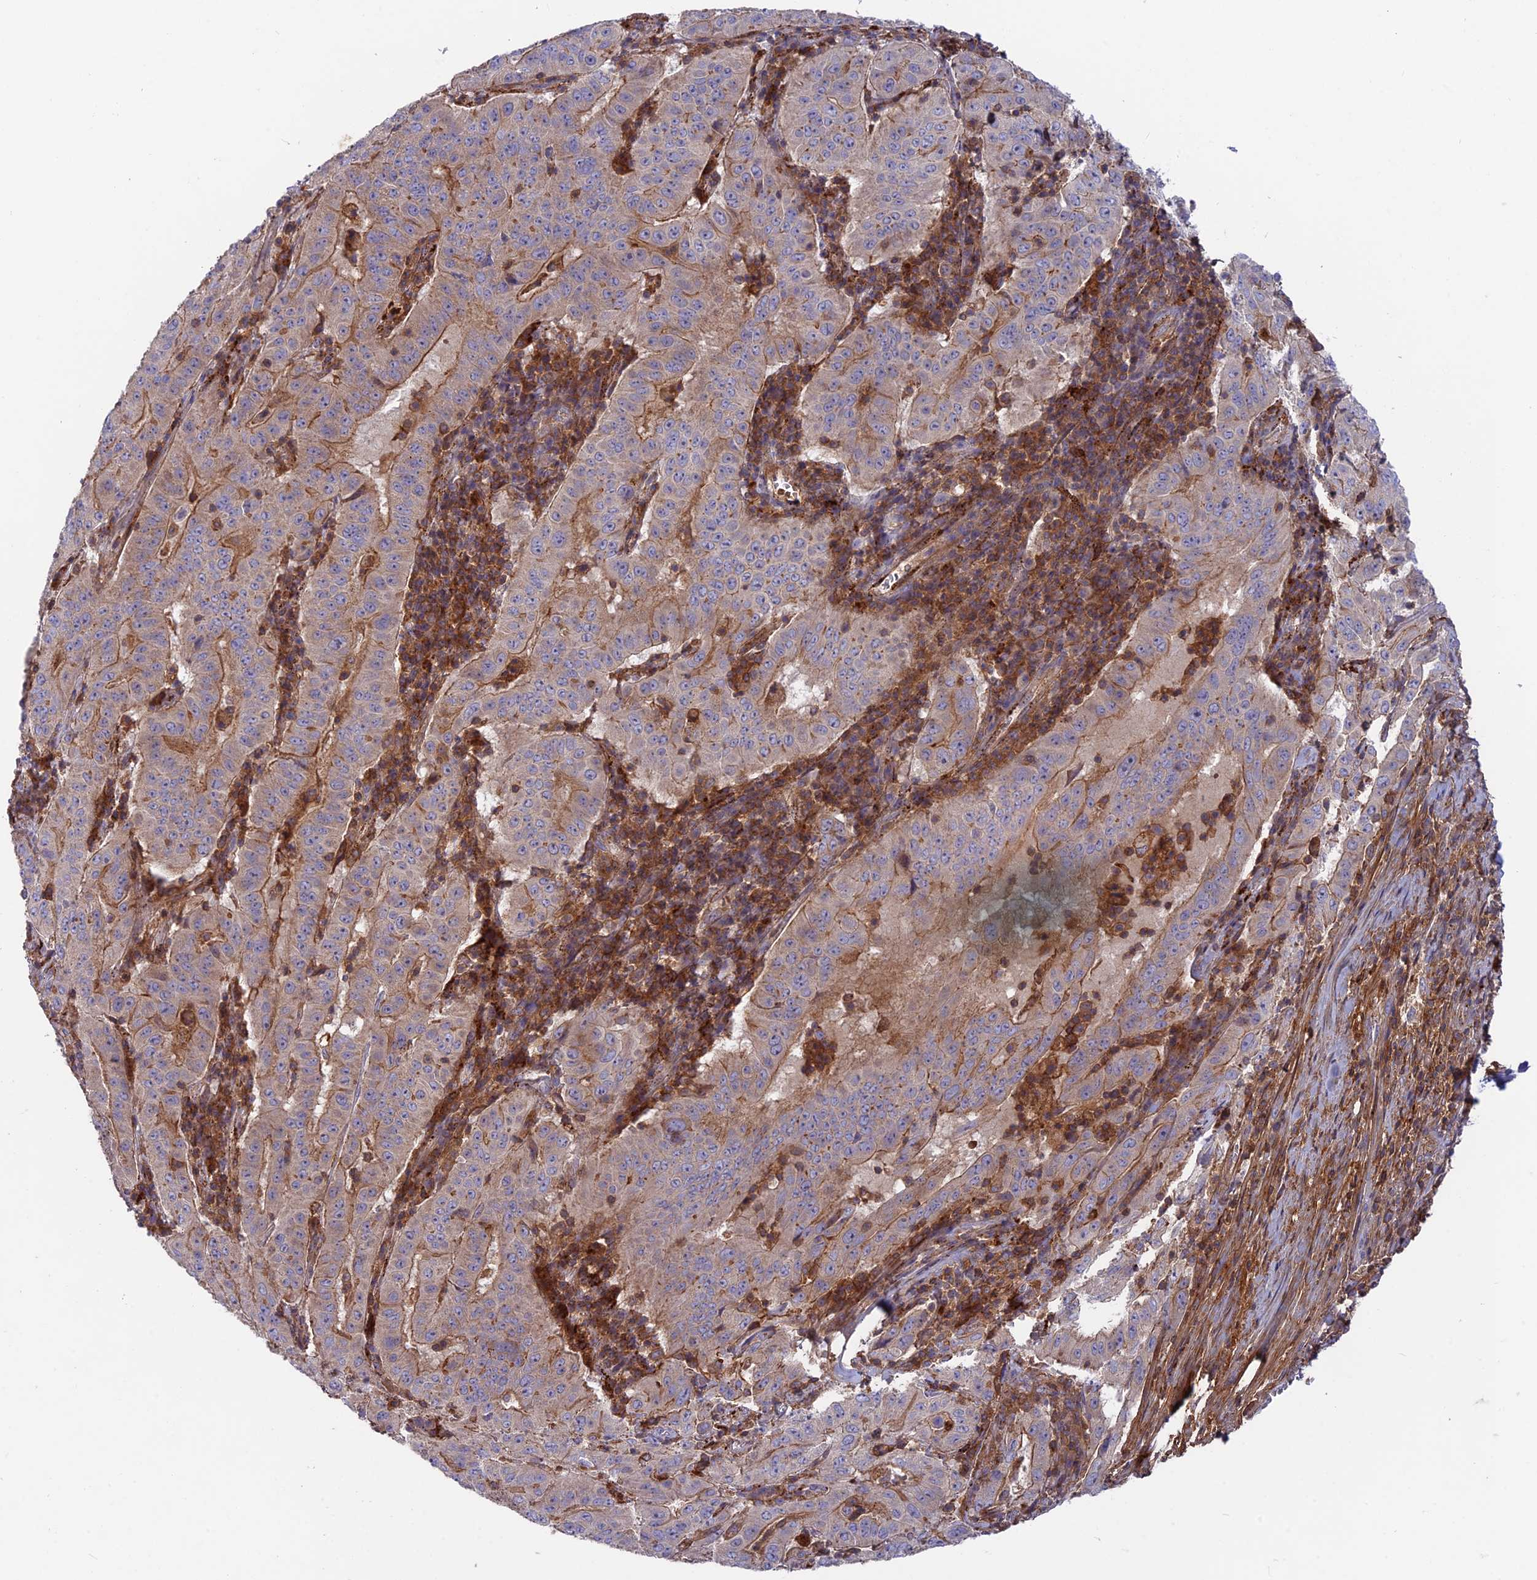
{"staining": {"intensity": "moderate", "quantity": "<25%", "location": "cytoplasmic/membranous"}, "tissue": "pancreatic cancer", "cell_type": "Tumor cells", "image_type": "cancer", "snomed": [{"axis": "morphology", "description": "Adenocarcinoma, NOS"}, {"axis": "topography", "description": "Pancreas"}], "caption": "A photomicrograph of human pancreatic adenocarcinoma stained for a protein demonstrates moderate cytoplasmic/membranous brown staining in tumor cells.", "gene": "CPNE7", "patient": {"sex": "male", "age": 63}}